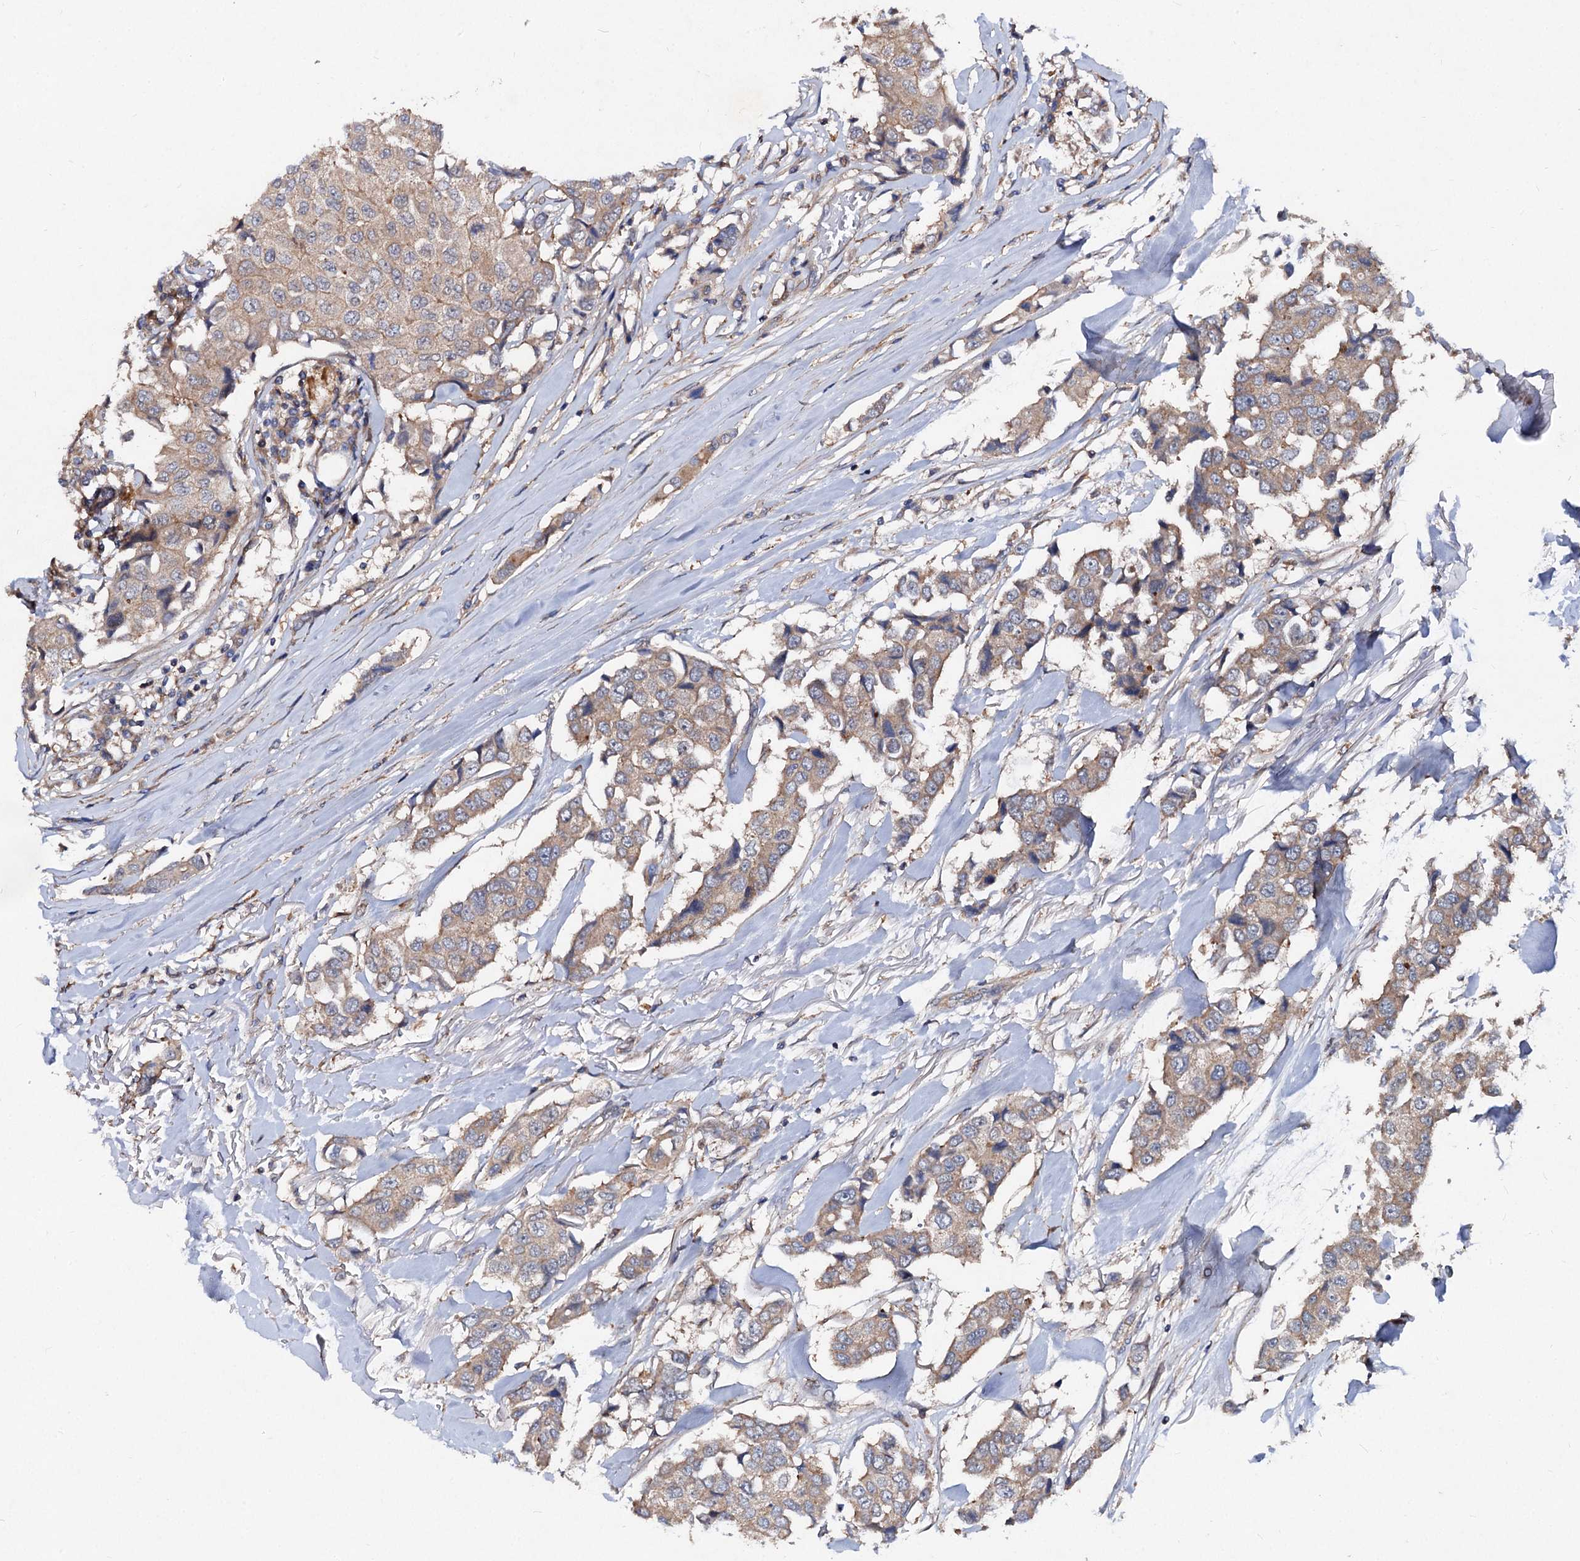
{"staining": {"intensity": "weak", "quantity": "25%-75%", "location": "cytoplasmic/membranous"}, "tissue": "breast cancer", "cell_type": "Tumor cells", "image_type": "cancer", "snomed": [{"axis": "morphology", "description": "Duct carcinoma"}, {"axis": "topography", "description": "Breast"}], "caption": "Human breast cancer stained for a protein (brown) reveals weak cytoplasmic/membranous positive expression in about 25%-75% of tumor cells.", "gene": "VPS29", "patient": {"sex": "female", "age": 80}}